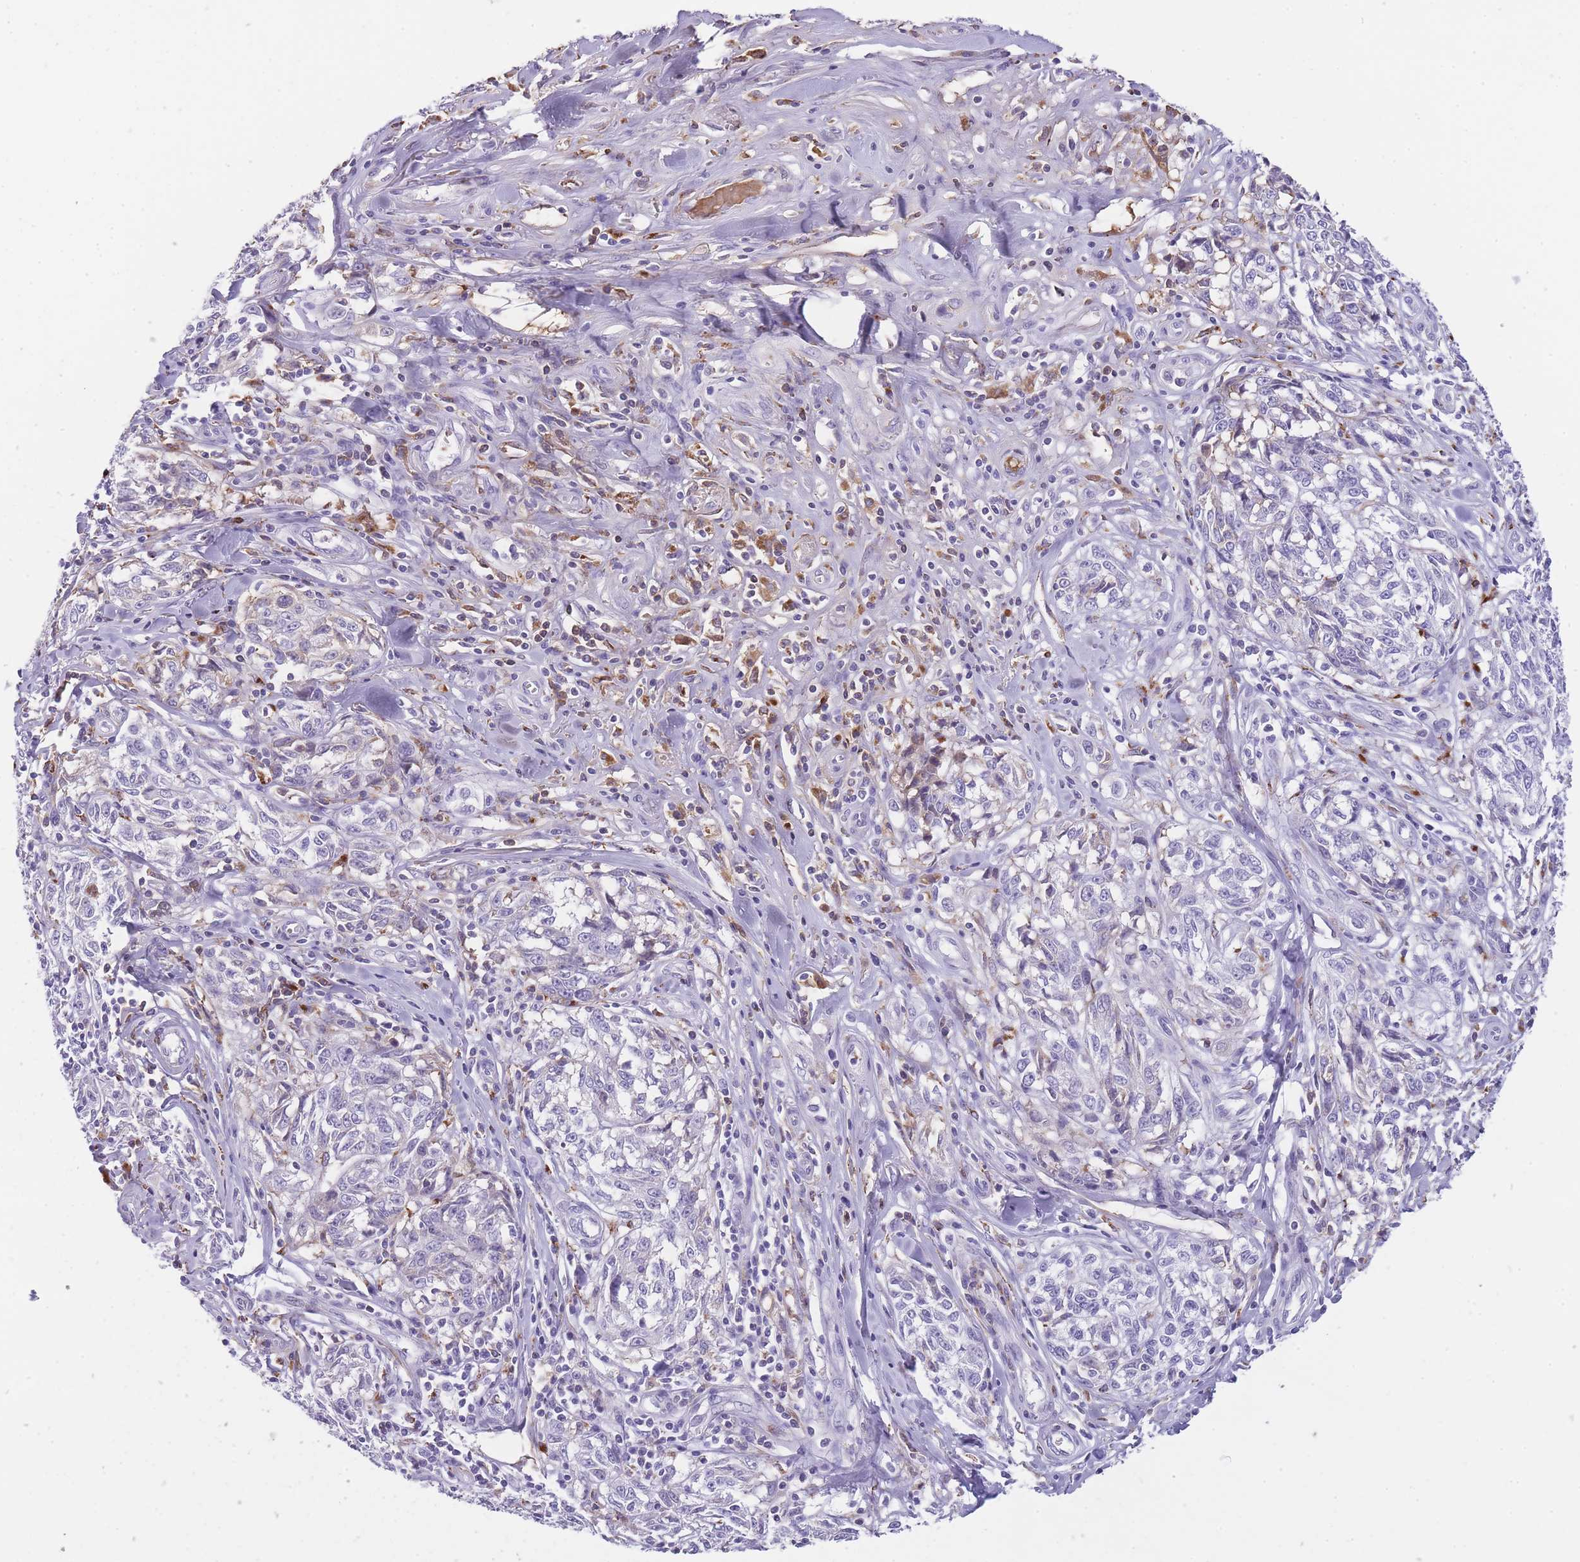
{"staining": {"intensity": "weak", "quantity": "<25%", "location": "cytoplasmic/membranous"}, "tissue": "melanoma", "cell_type": "Tumor cells", "image_type": "cancer", "snomed": [{"axis": "morphology", "description": "Normal tissue, NOS"}, {"axis": "morphology", "description": "Malignant melanoma, NOS"}, {"axis": "topography", "description": "Skin"}], "caption": "Malignant melanoma stained for a protein using immunohistochemistry (IHC) shows no expression tumor cells.", "gene": "GNAT1", "patient": {"sex": "female", "age": 64}}